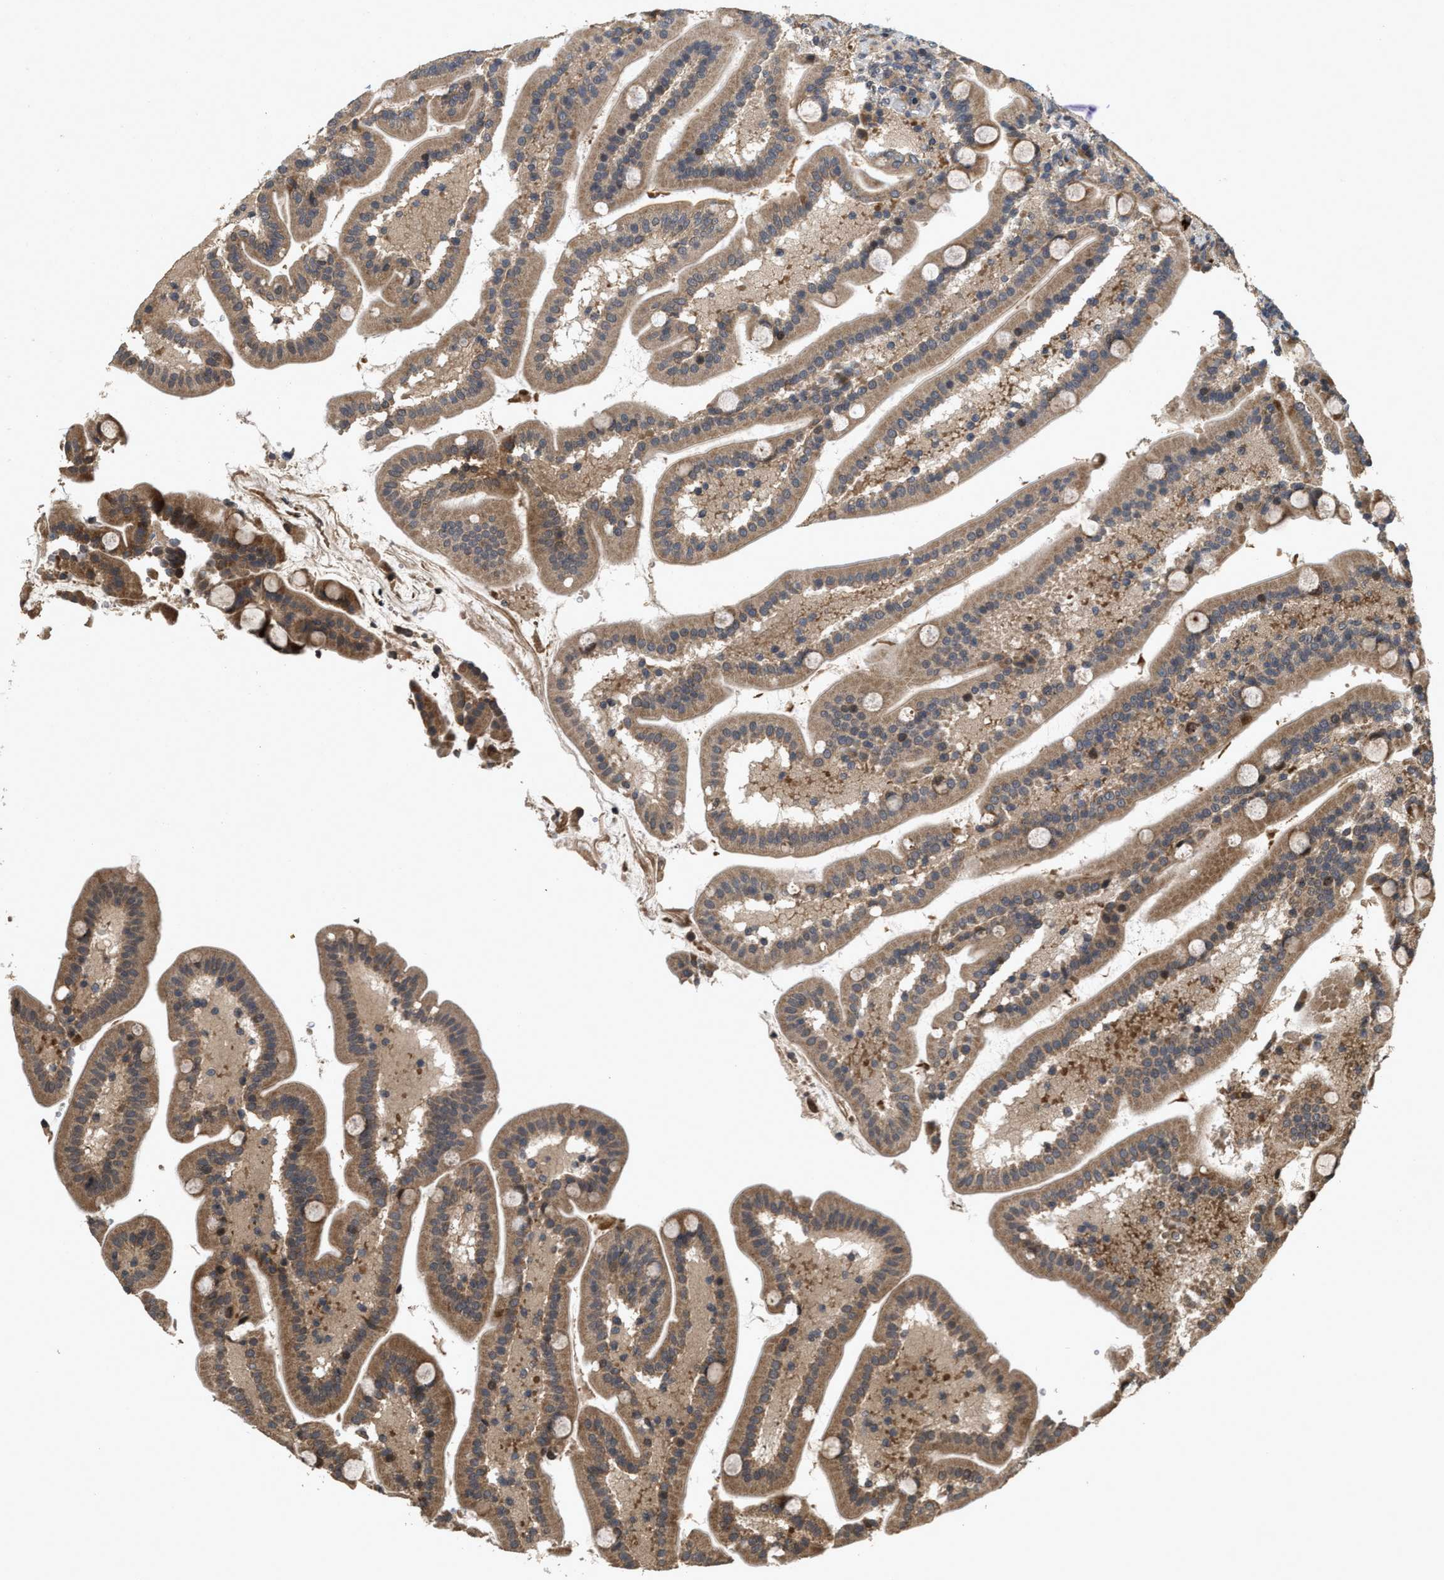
{"staining": {"intensity": "moderate", "quantity": ">75%", "location": "cytoplasmic/membranous"}, "tissue": "duodenum", "cell_type": "Glandular cells", "image_type": "normal", "snomed": [{"axis": "morphology", "description": "Normal tissue, NOS"}, {"axis": "topography", "description": "Duodenum"}], "caption": "The image reveals staining of unremarkable duodenum, revealing moderate cytoplasmic/membranous protein expression (brown color) within glandular cells.", "gene": "ELP2", "patient": {"sex": "male", "age": 54}}